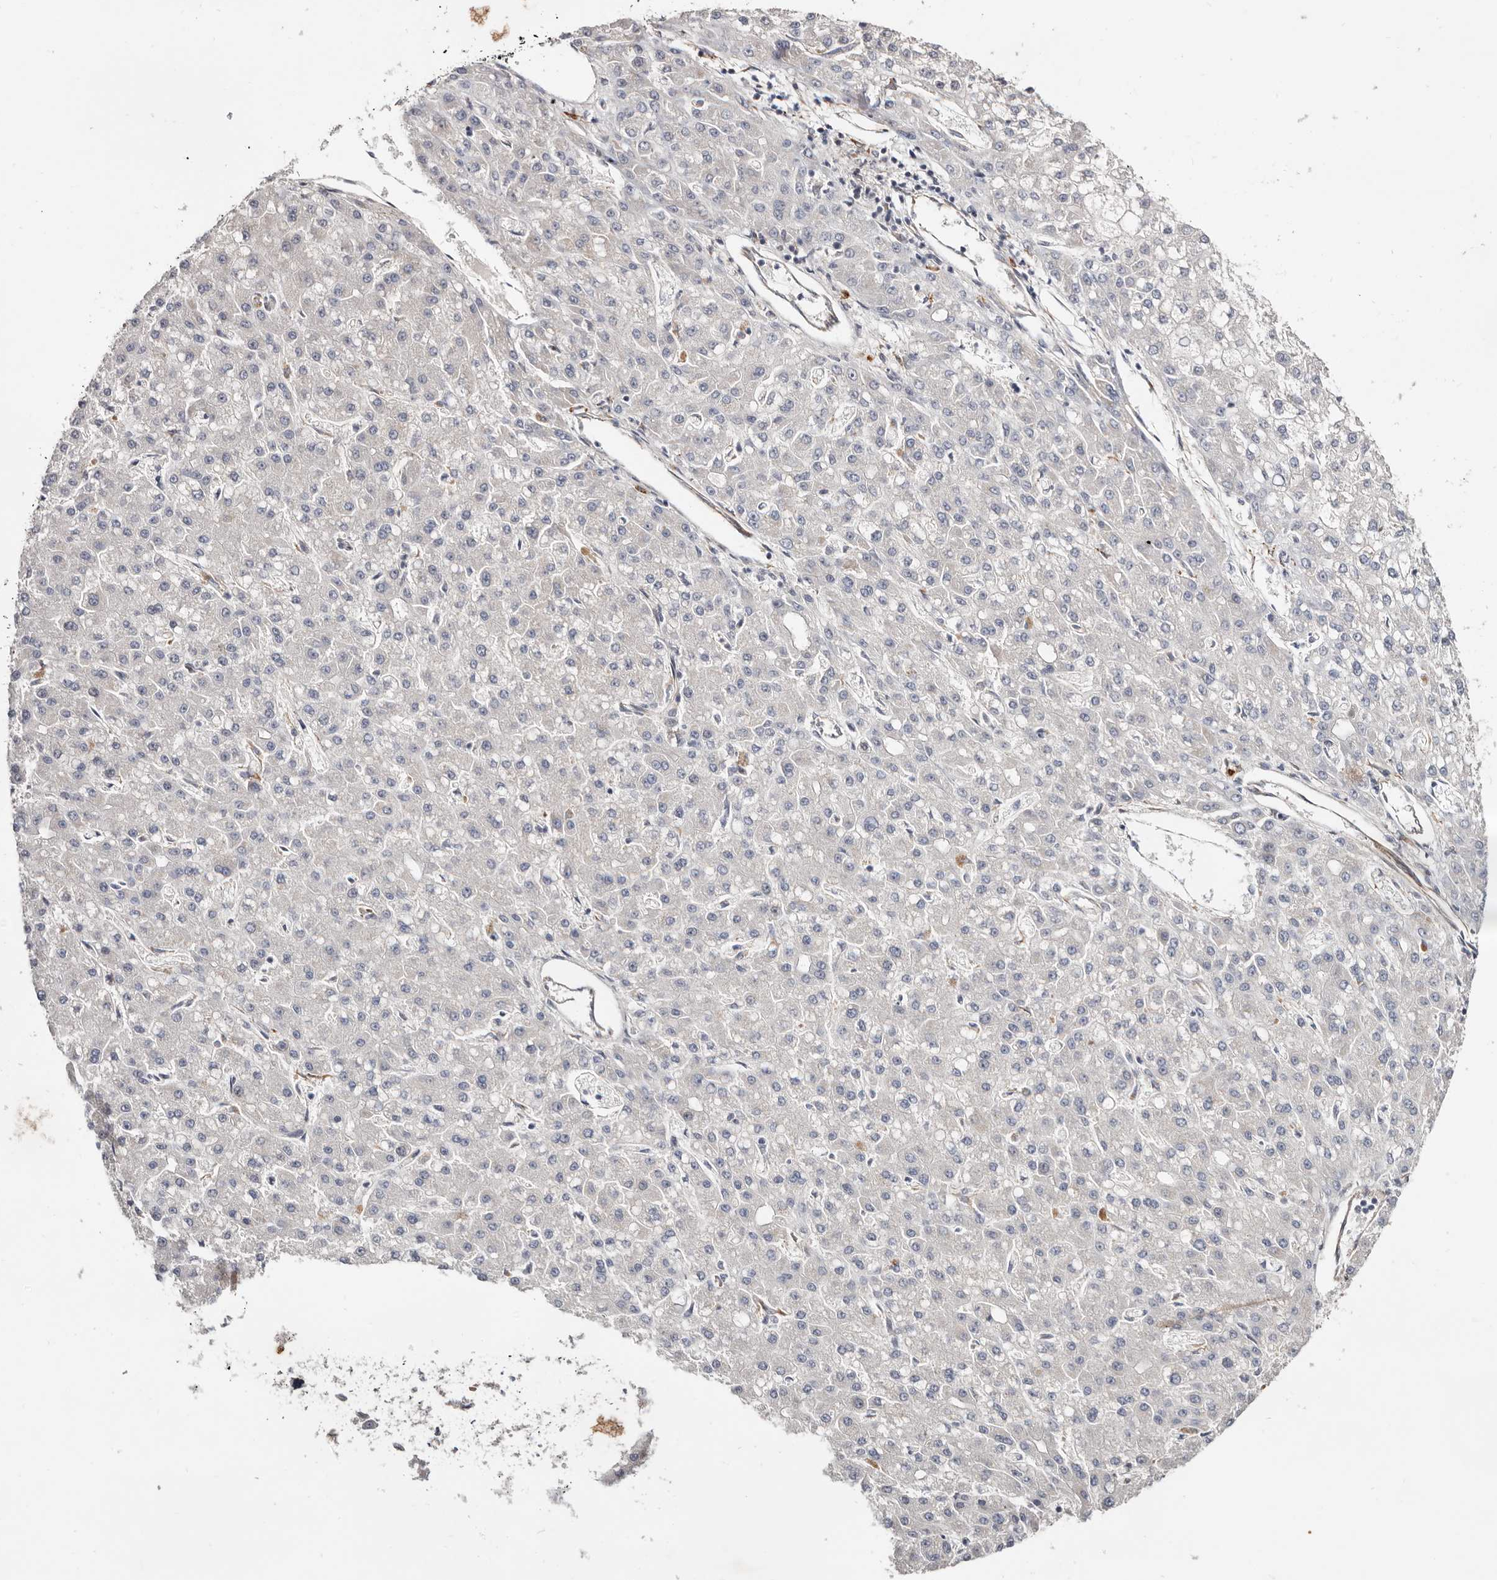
{"staining": {"intensity": "negative", "quantity": "none", "location": "none"}, "tissue": "liver cancer", "cell_type": "Tumor cells", "image_type": "cancer", "snomed": [{"axis": "morphology", "description": "Carcinoma, Hepatocellular, NOS"}, {"axis": "topography", "description": "Liver"}], "caption": "An image of liver cancer (hepatocellular carcinoma) stained for a protein demonstrates no brown staining in tumor cells. (Immunohistochemistry, brightfield microscopy, high magnification).", "gene": "USH1C", "patient": {"sex": "male", "age": 67}}